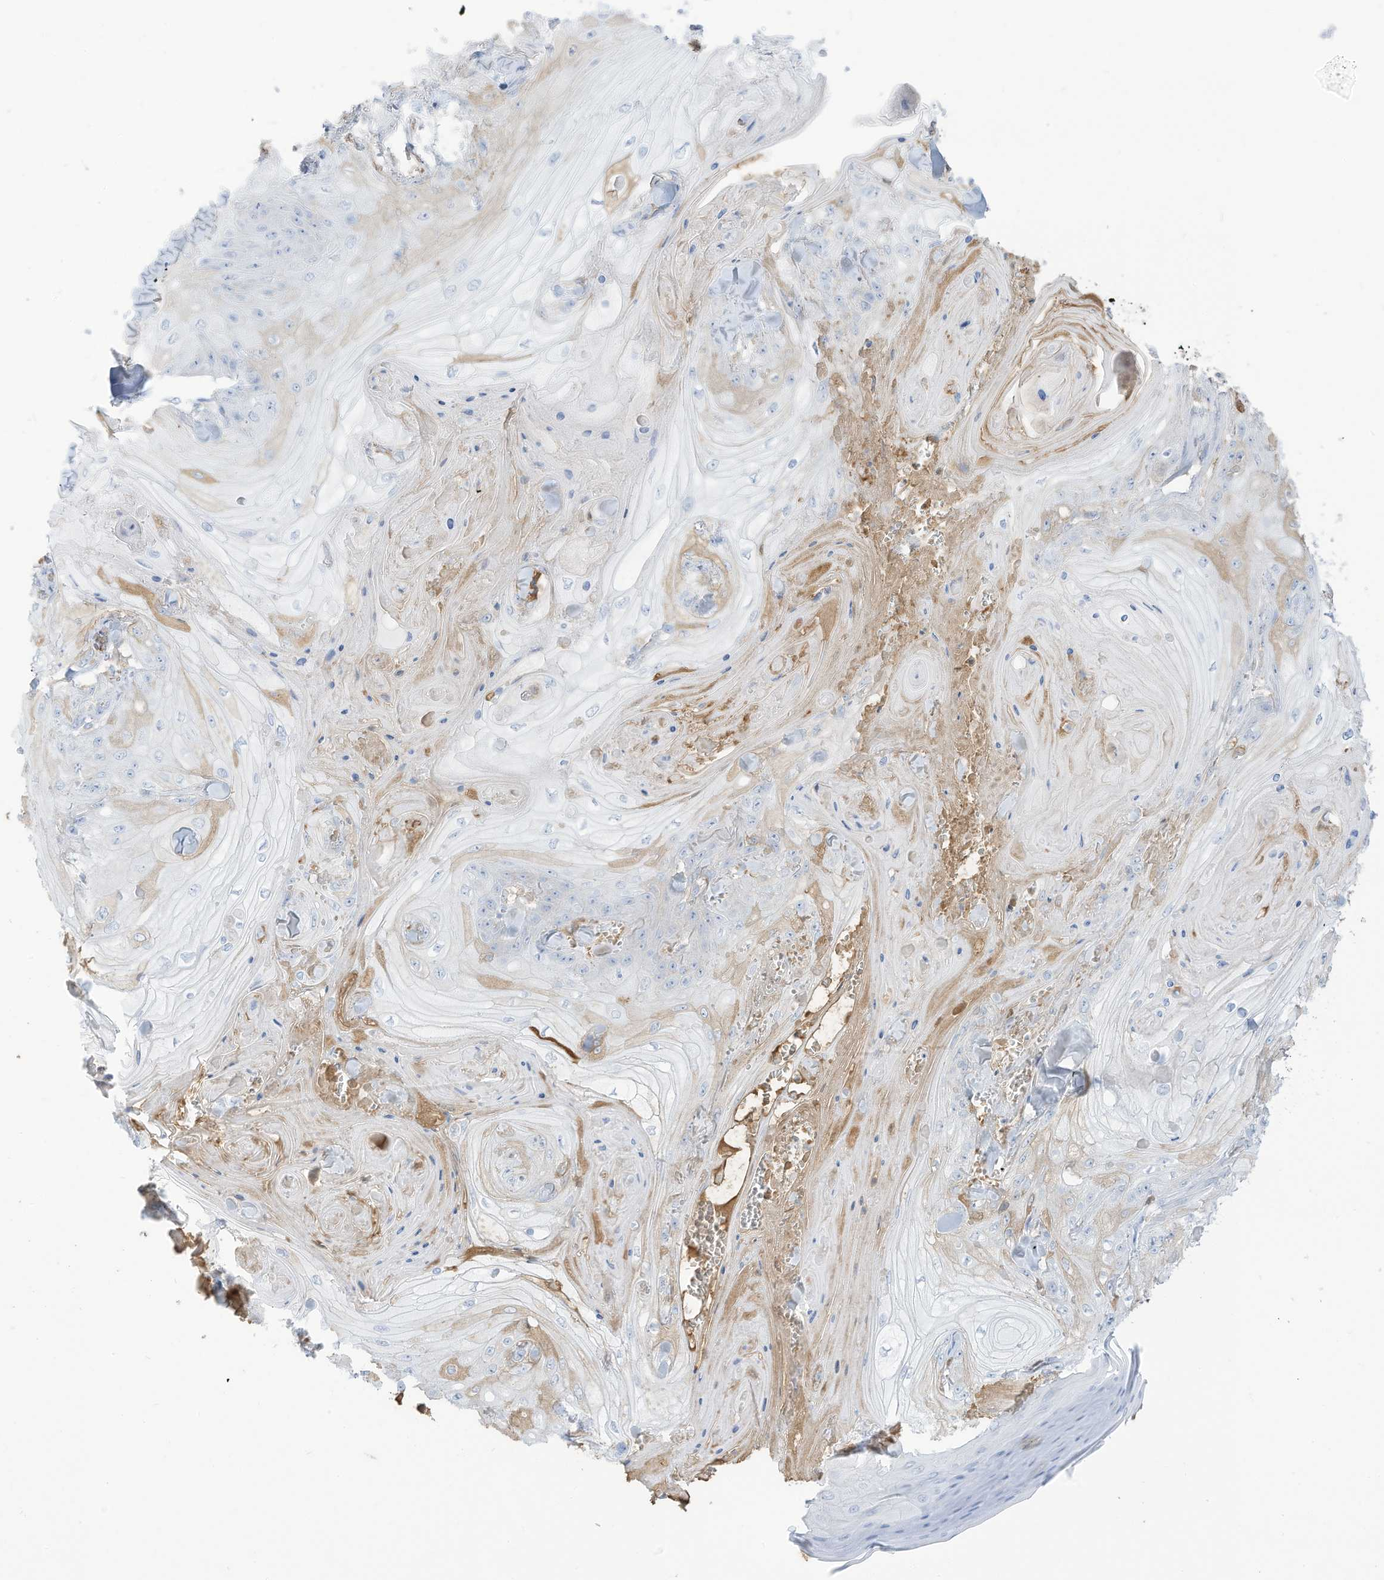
{"staining": {"intensity": "moderate", "quantity": "<25%", "location": "cytoplasmic/membranous"}, "tissue": "skin cancer", "cell_type": "Tumor cells", "image_type": "cancer", "snomed": [{"axis": "morphology", "description": "Squamous cell carcinoma, NOS"}, {"axis": "topography", "description": "Skin"}], "caption": "Moderate cytoplasmic/membranous positivity for a protein is appreciated in about <25% of tumor cells of skin cancer using immunohistochemistry.", "gene": "HSD17B13", "patient": {"sex": "male", "age": 74}}